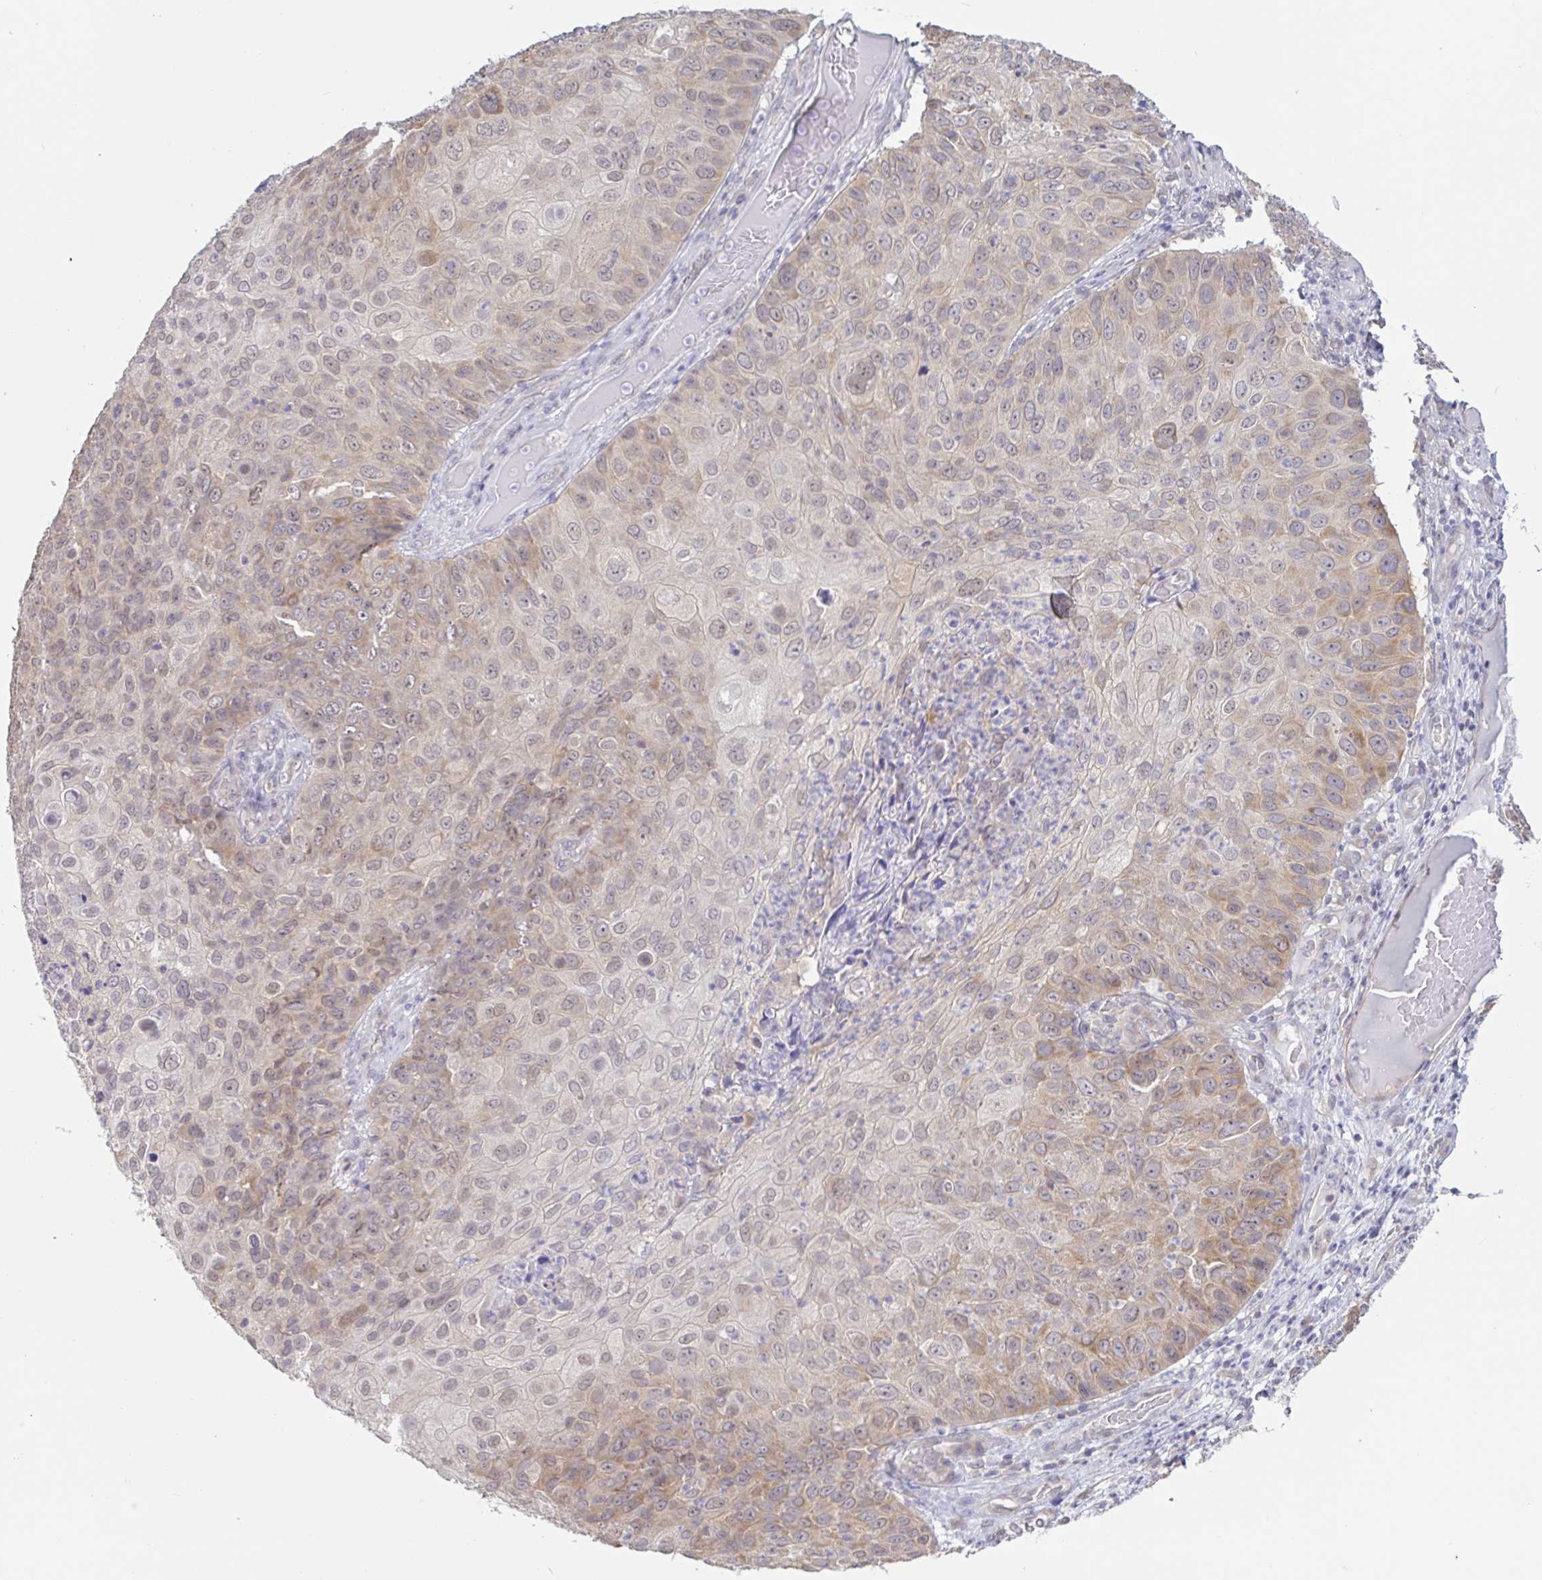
{"staining": {"intensity": "moderate", "quantity": "25%-75%", "location": "cytoplasmic/membranous,nuclear"}, "tissue": "skin cancer", "cell_type": "Tumor cells", "image_type": "cancer", "snomed": [{"axis": "morphology", "description": "Squamous cell carcinoma, NOS"}, {"axis": "topography", "description": "Skin"}], "caption": "Immunohistochemistry image of skin cancer (squamous cell carcinoma) stained for a protein (brown), which demonstrates medium levels of moderate cytoplasmic/membranous and nuclear expression in approximately 25%-75% of tumor cells.", "gene": "HYPK", "patient": {"sex": "male", "age": 87}}